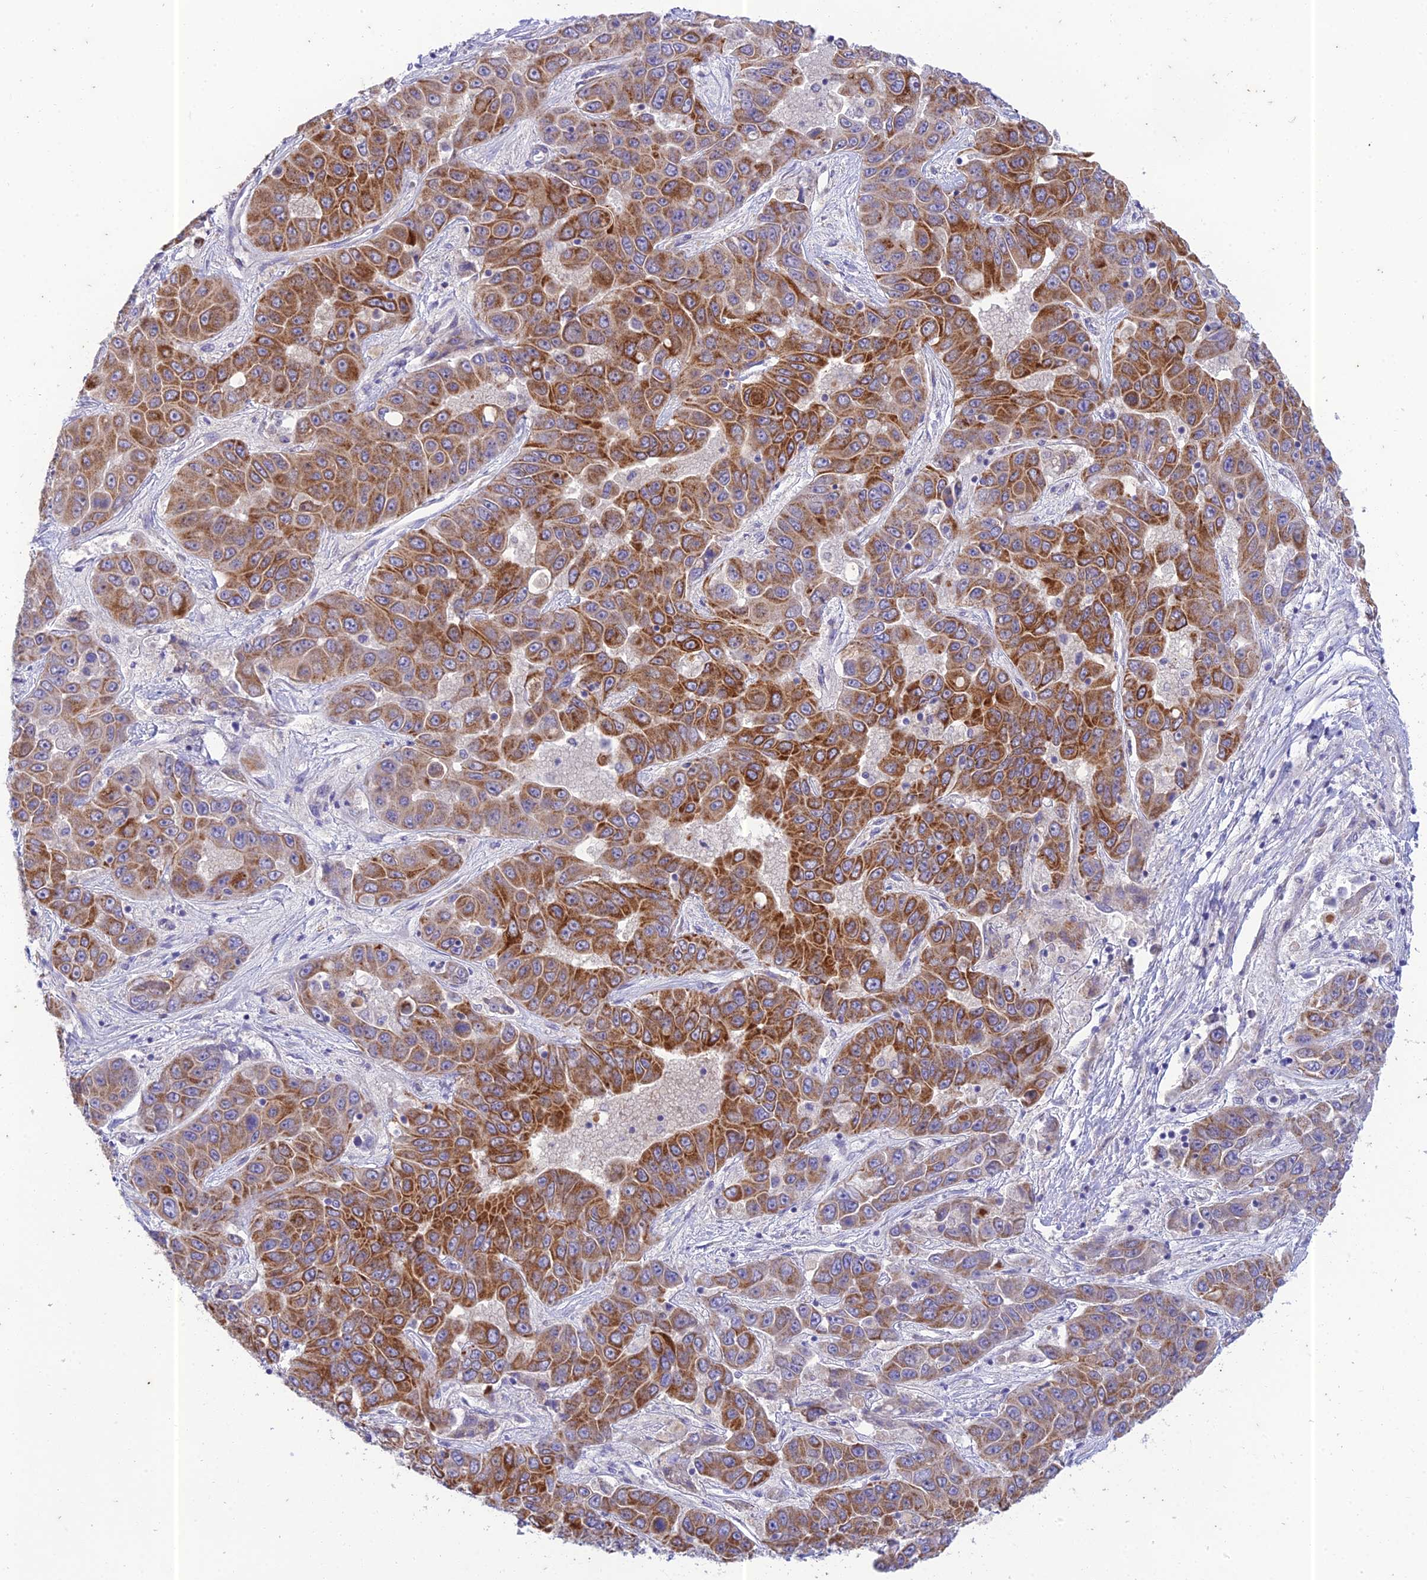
{"staining": {"intensity": "strong", "quantity": "25%-75%", "location": "cytoplasmic/membranous"}, "tissue": "liver cancer", "cell_type": "Tumor cells", "image_type": "cancer", "snomed": [{"axis": "morphology", "description": "Cholangiocarcinoma"}, {"axis": "topography", "description": "Liver"}], "caption": "This is a micrograph of immunohistochemistry (IHC) staining of liver cancer (cholangiocarcinoma), which shows strong expression in the cytoplasmic/membranous of tumor cells.", "gene": "PTCD2", "patient": {"sex": "female", "age": 52}}